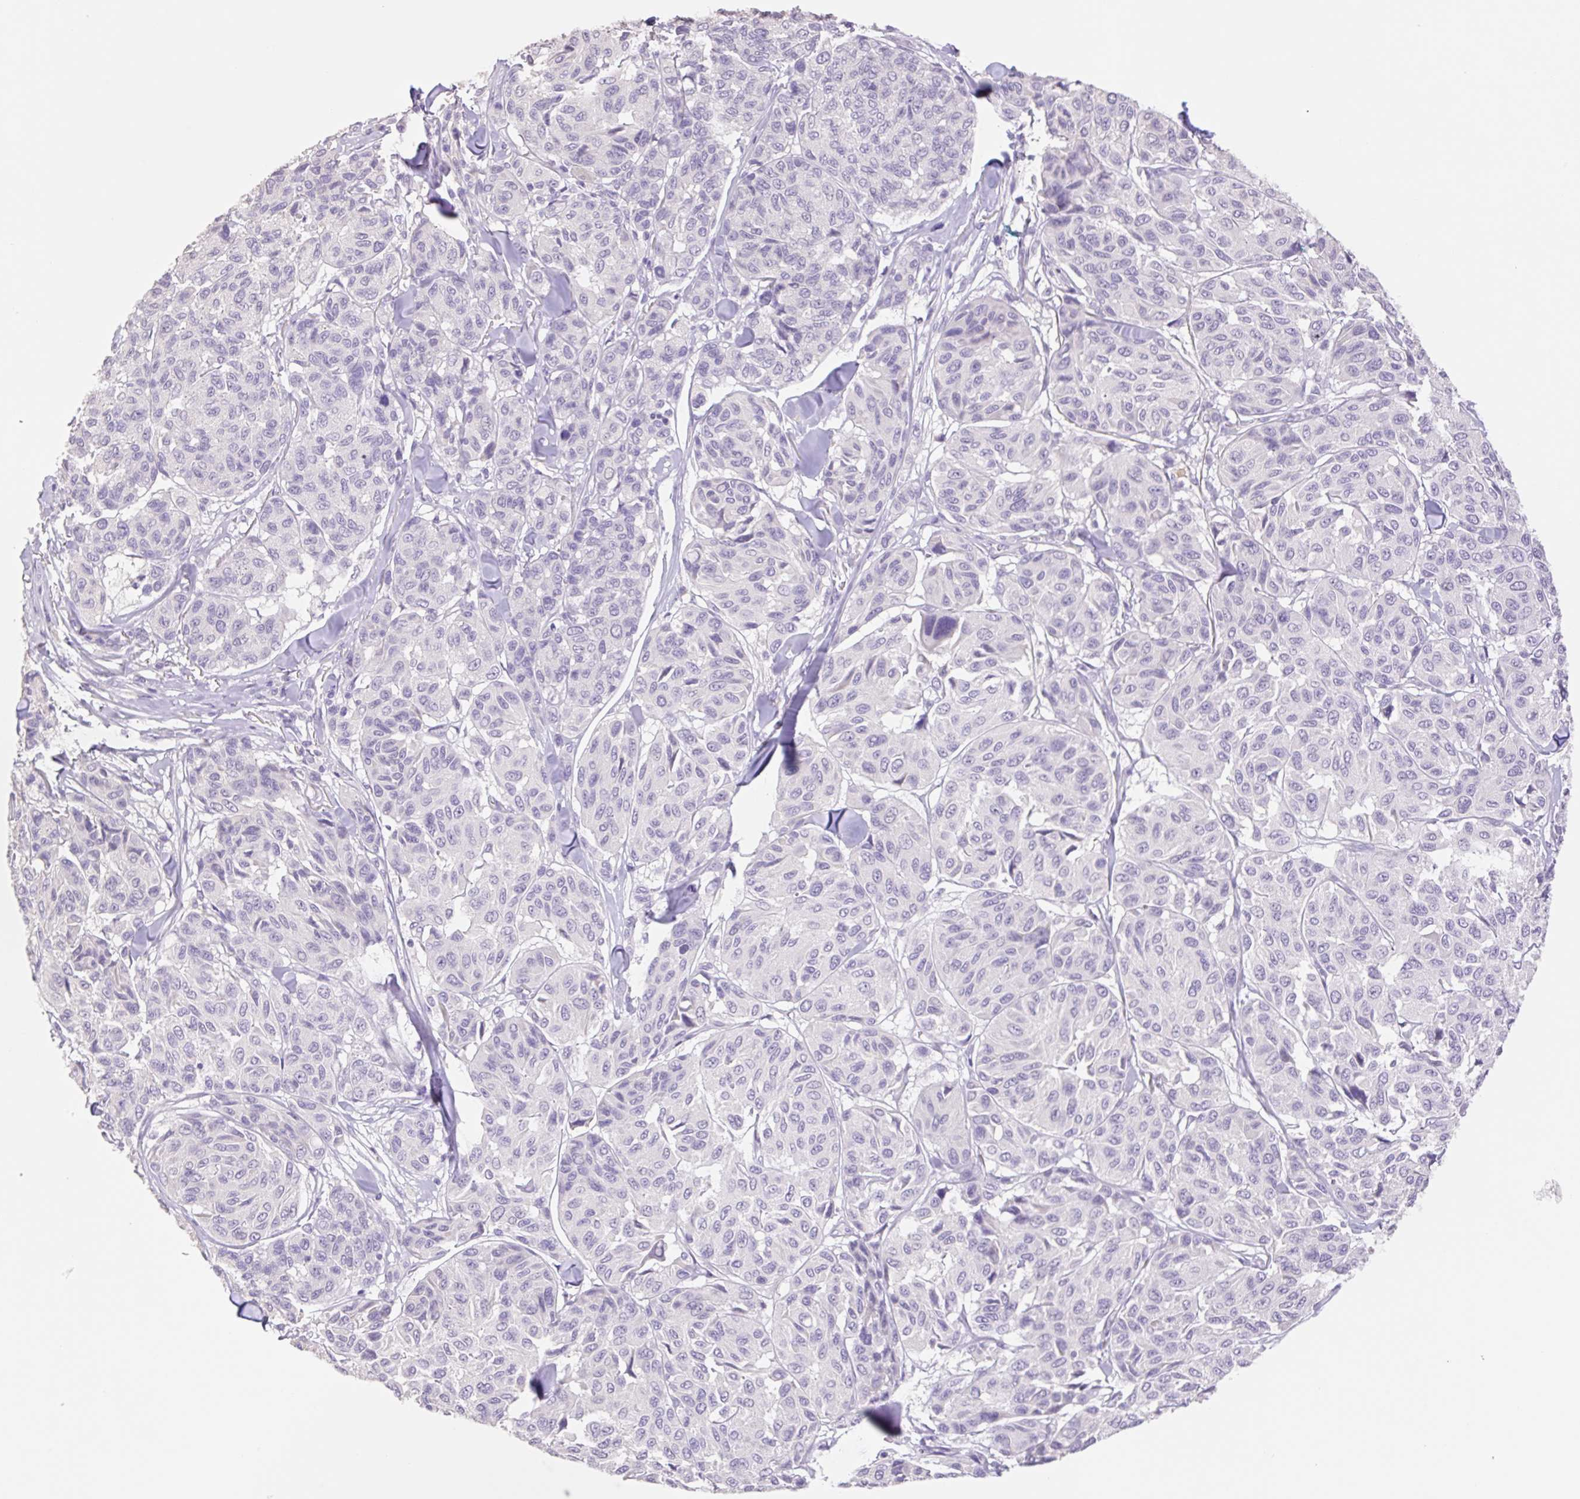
{"staining": {"intensity": "negative", "quantity": "none", "location": "none"}, "tissue": "melanoma", "cell_type": "Tumor cells", "image_type": "cancer", "snomed": [{"axis": "morphology", "description": "Malignant melanoma, NOS"}, {"axis": "topography", "description": "Skin"}], "caption": "The histopathology image exhibits no significant positivity in tumor cells of malignant melanoma.", "gene": "HCRTR2", "patient": {"sex": "female", "age": 66}}